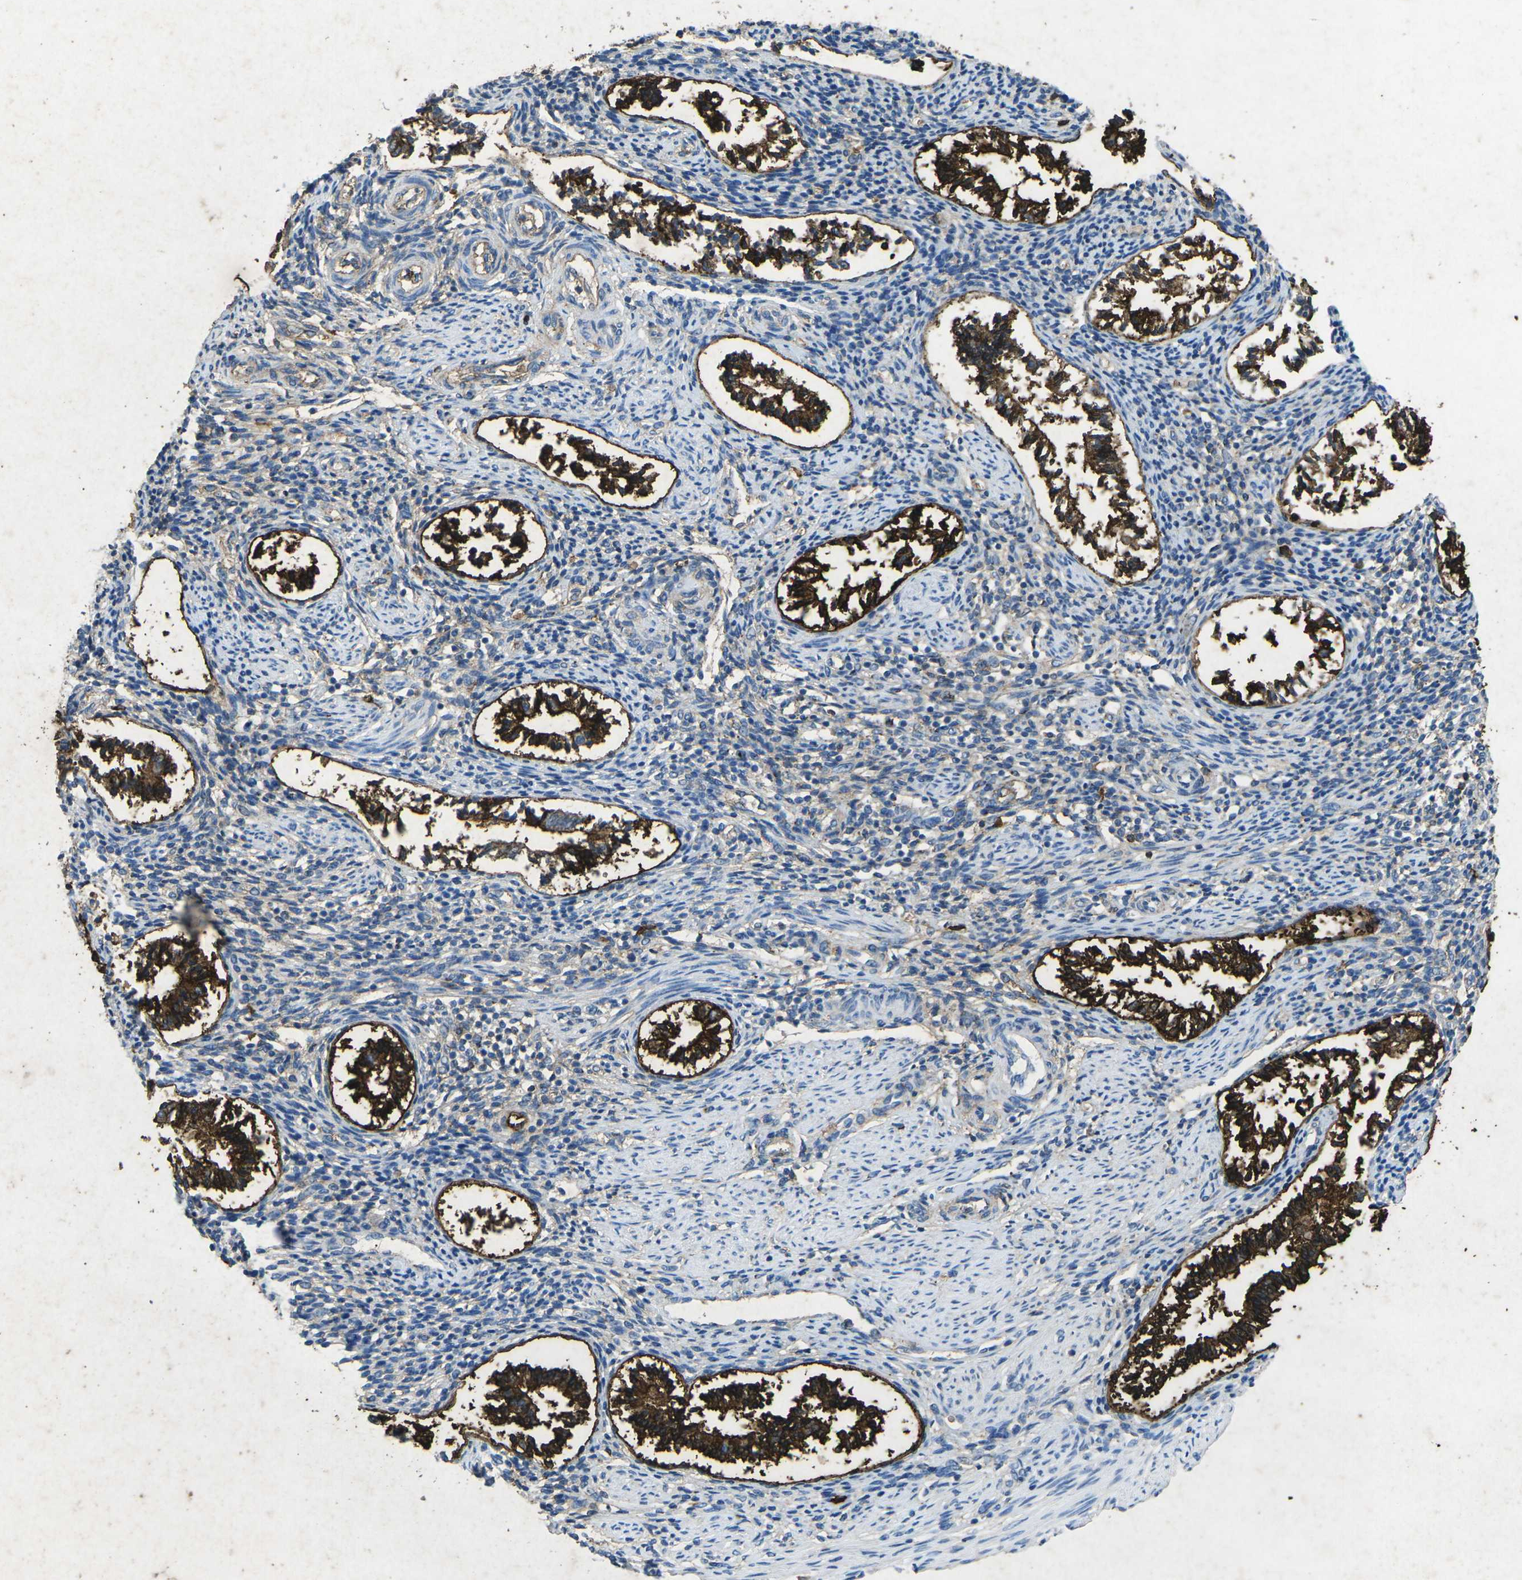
{"staining": {"intensity": "moderate", "quantity": "<25%", "location": "cytoplasmic/membranous"}, "tissue": "endometrium", "cell_type": "Cells in endometrial stroma", "image_type": "normal", "snomed": [{"axis": "morphology", "description": "Normal tissue, NOS"}, {"axis": "topography", "description": "Endometrium"}], "caption": "A low amount of moderate cytoplasmic/membranous positivity is seen in approximately <25% of cells in endometrial stroma in unremarkable endometrium. Ihc stains the protein in brown and the nuclei are stained blue.", "gene": "CTAGE1", "patient": {"sex": "female", "age": 42}}